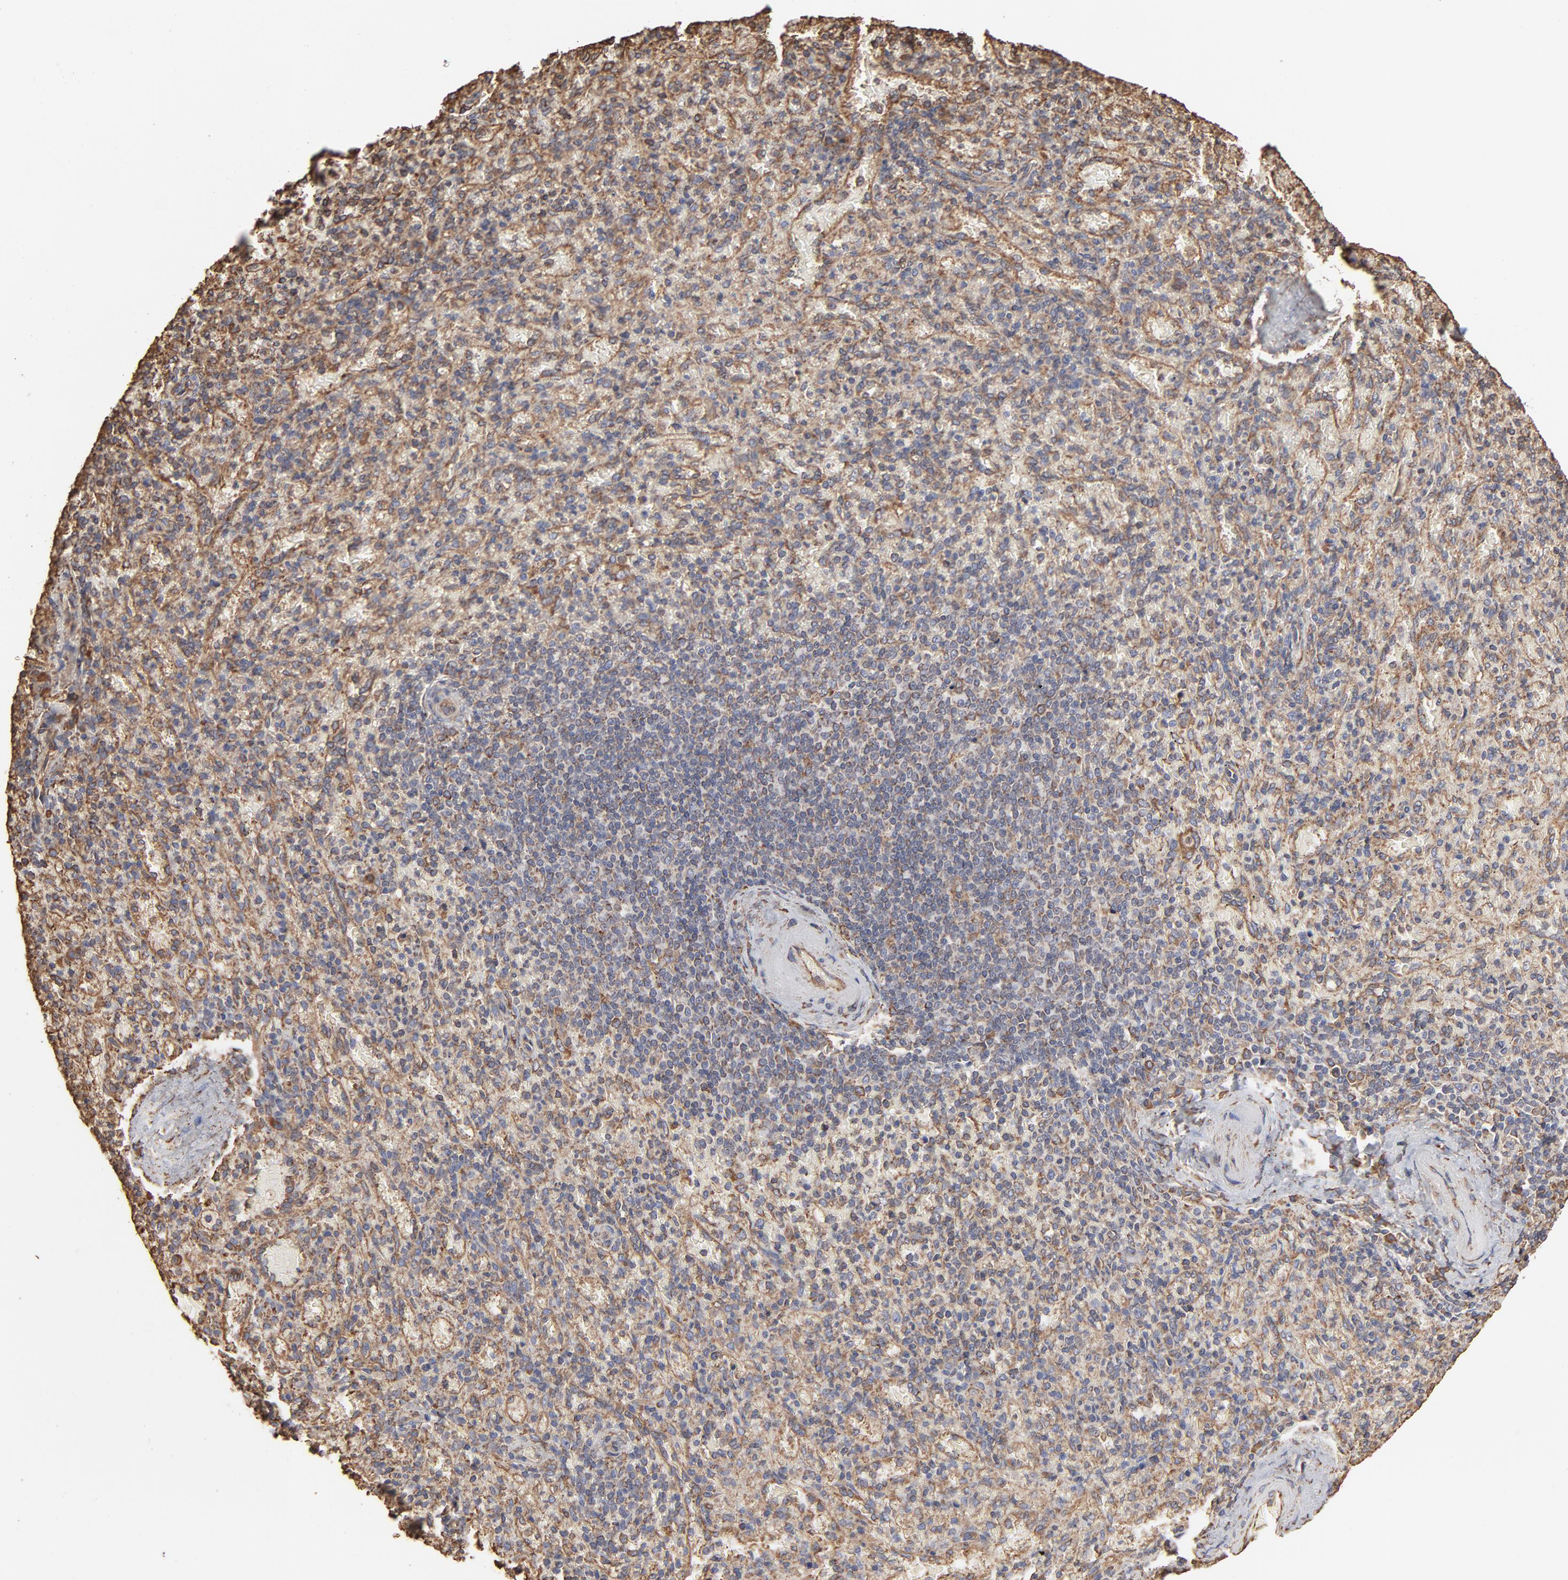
{"staining": {"intensity": "negative", "quantity": "none", "location": "none"}, "tissue": "spleen", "cell_type": "Cells in red pulp", "image_type": "normal", "snomed": [{"axis": "morphology", "description": "Normal tissue, NOS"}, {"axis": "topography", "description": "Spleen"}], "caption": "Immunohistochemistry (IHC) of unremarkable spleen shows no staining in cells in red pulp. Brightfield microscopy of IHC stained with DAB (3,3'-diaminobenzidine) (brown) and hematoxylin (blue), captured at high magnification.", "gene": "PDIA3", "patient": {"sex": "female", "age": 43}}